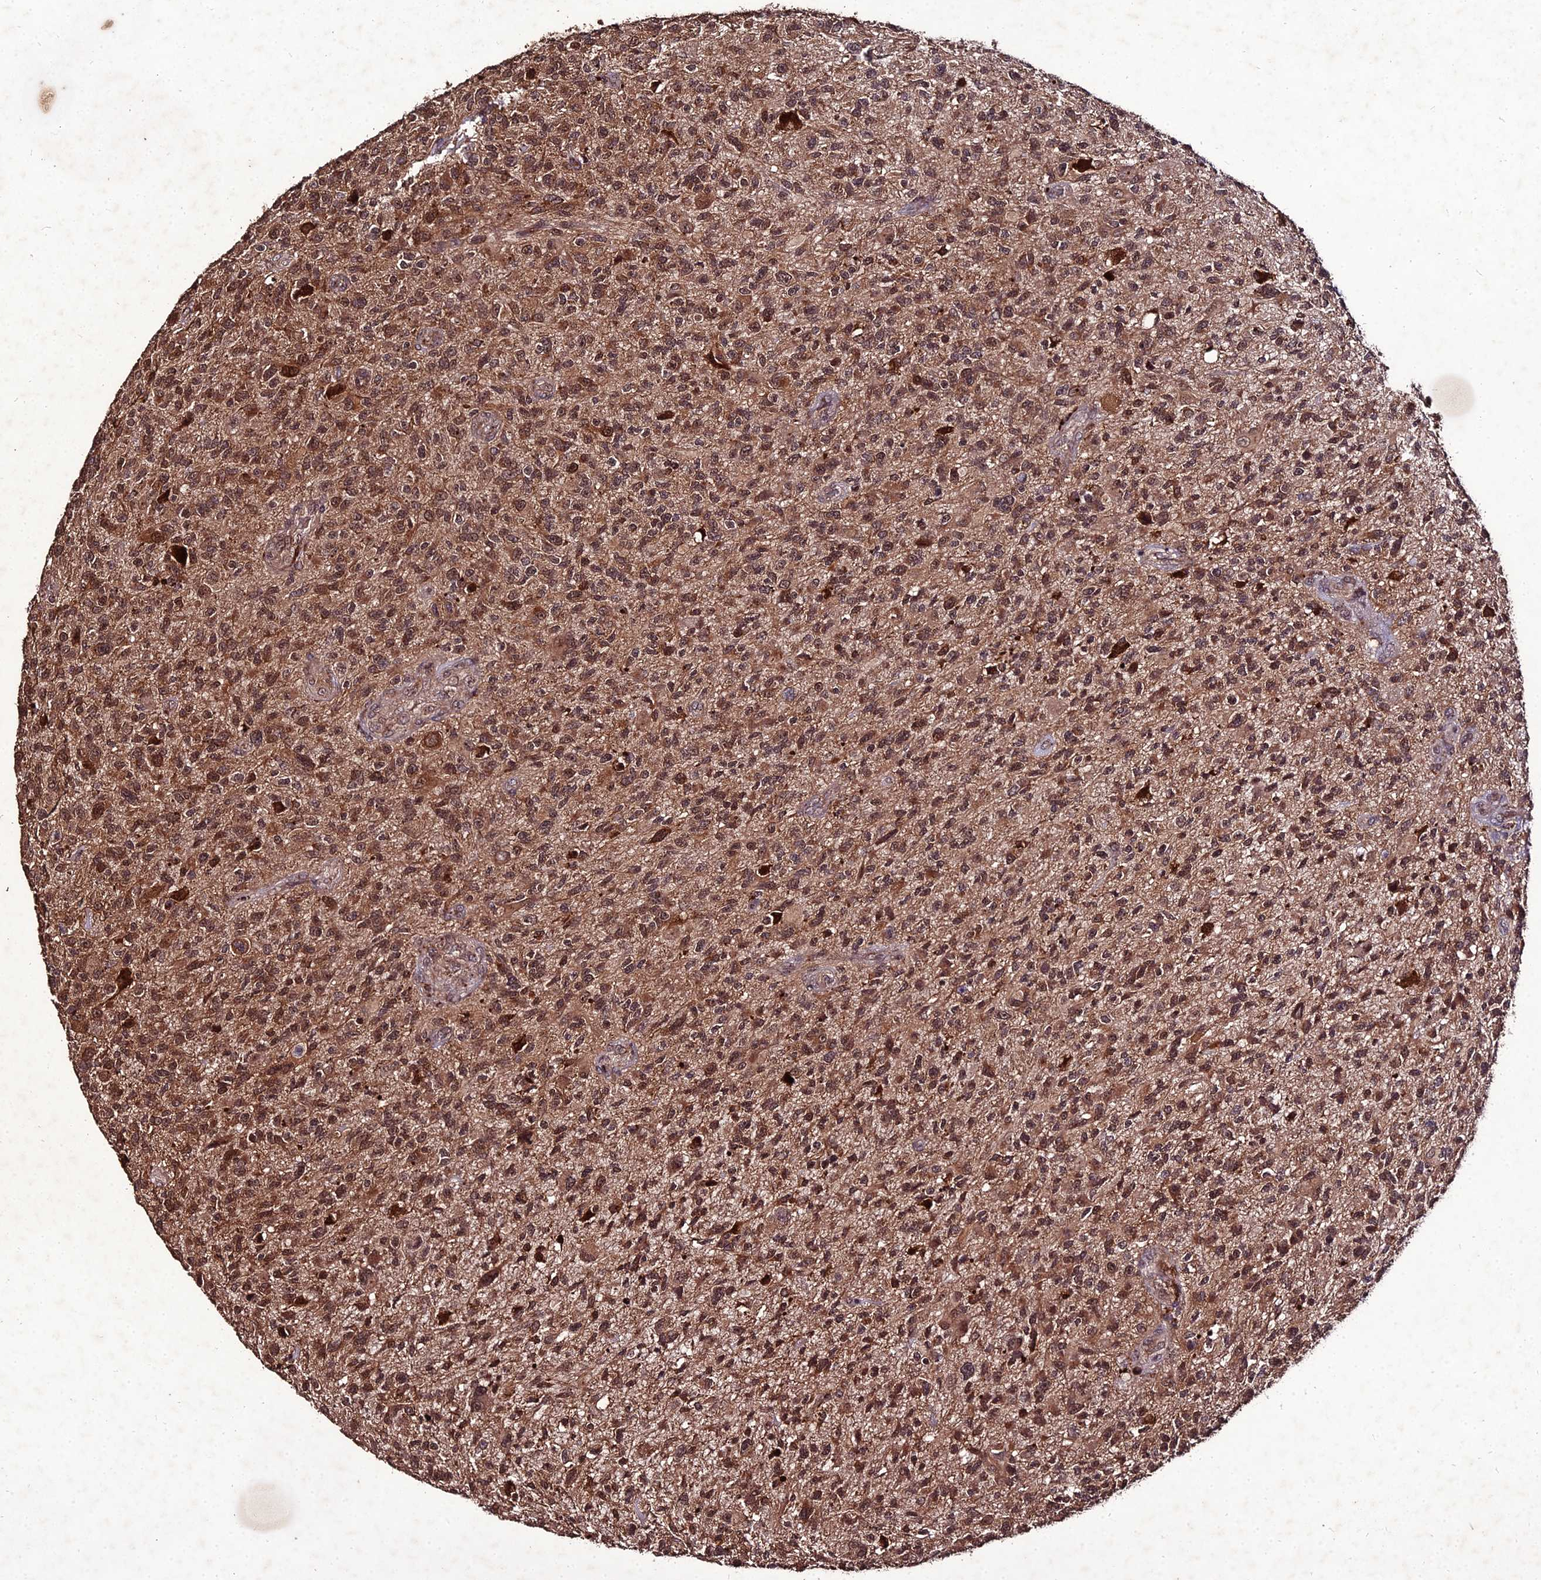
{"staining": {"intensity": "moderate", "quantity": ">75%", "location": "cytoplasmic/membranous,nuclear"}, "tissue": "glioma", "cell_type": "Tumor cells", "image_type": "cancer", "snomed": [{"axis": "morphology", "description": "Glioma, malignant, High grade"}, {"axis": "topography", "description": "Brain"}], "caption": "Glioma stained with a brown dye displays moderate cytoplasmic/membranous and nuclear positive expression in approximately >75% of tumor cells.", "gene": "ZNF766", "patient": {"sex": "male", "age": 47}}